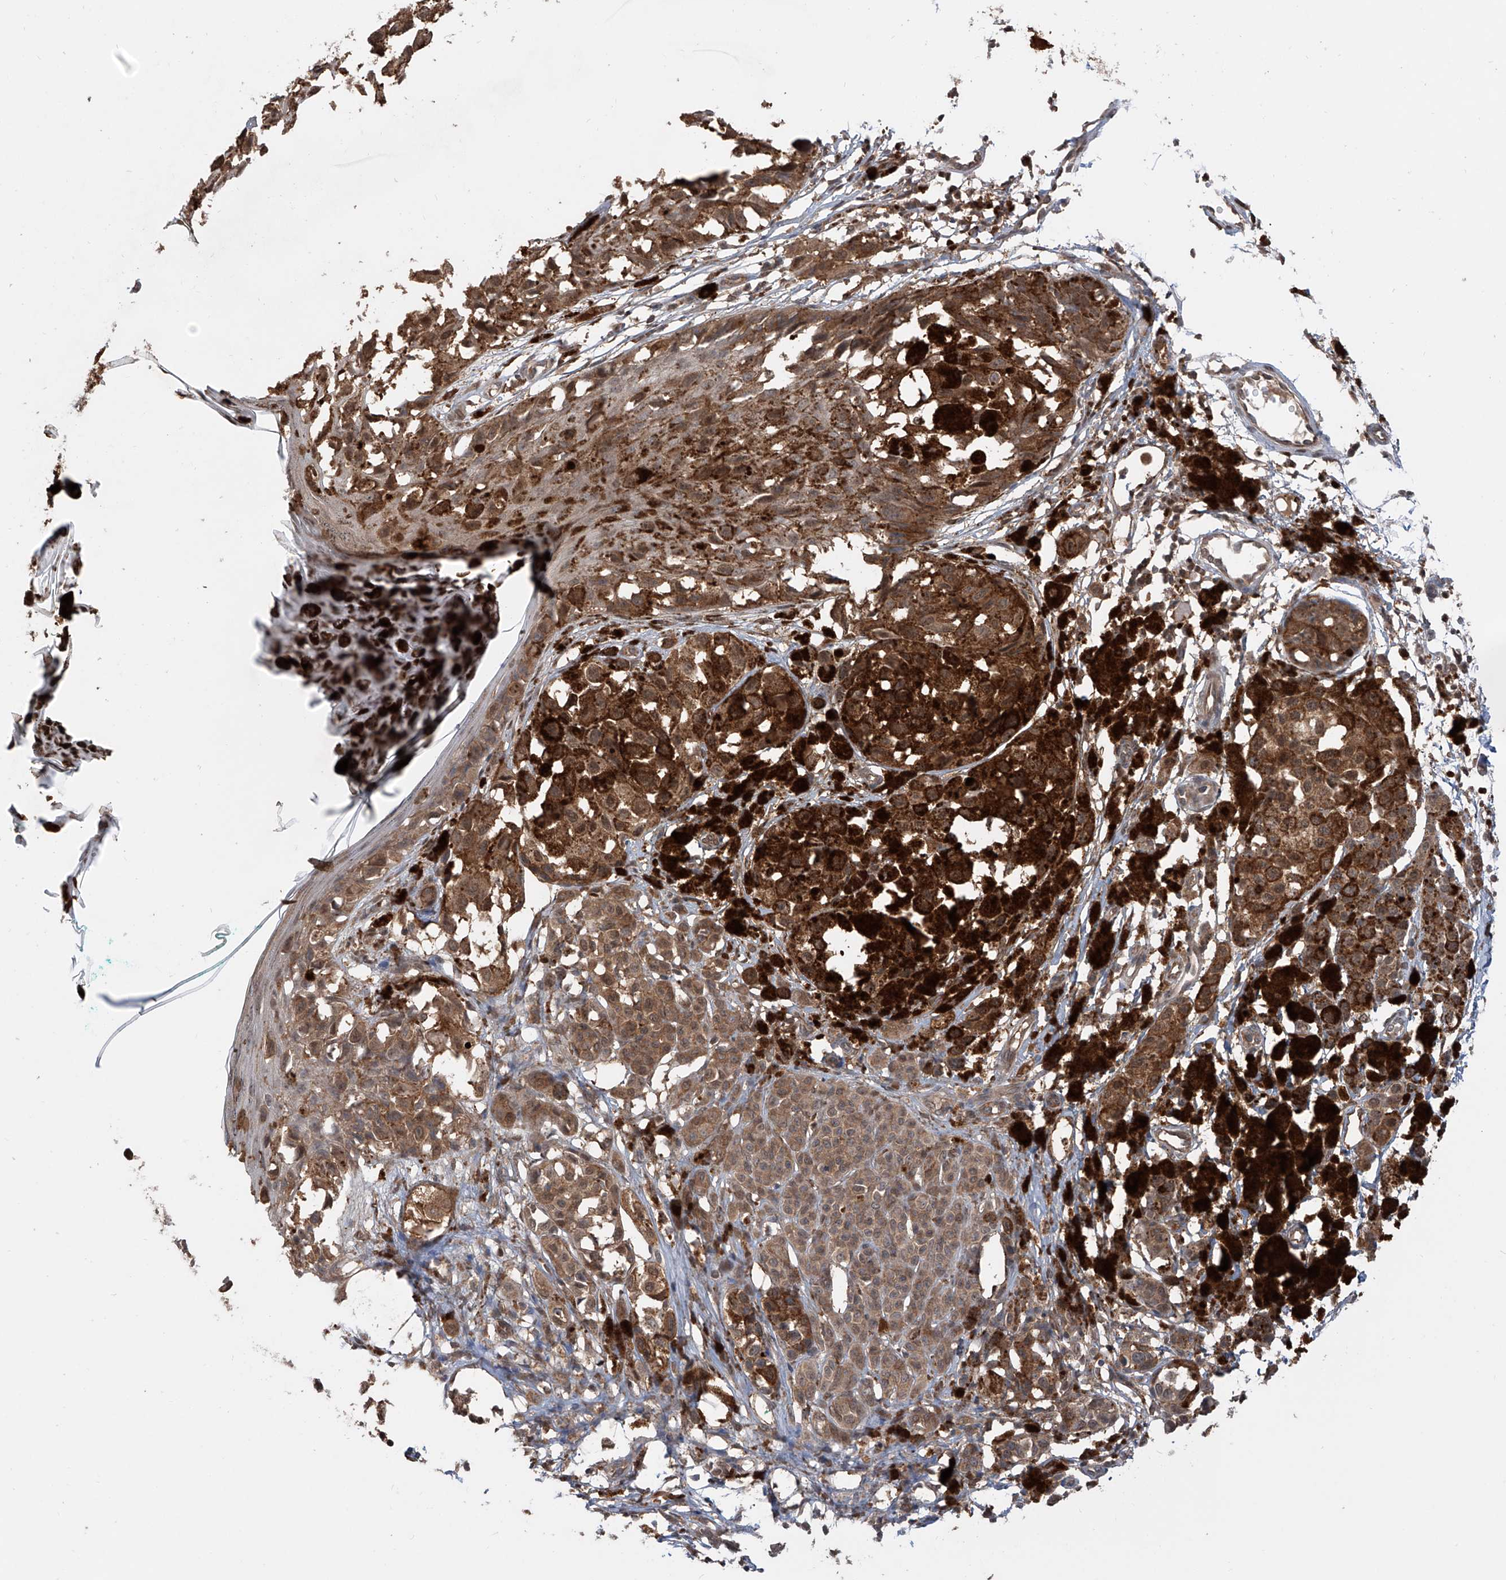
{"staining": {"intensity": "weak", "quantity": ">75%", "location": "cytoplasmic/membranous"}, "tissue": "melanoma", "cell_type": "Tumor cells", "image_type": "cancer", "snomed": [{"axis": "morphology", "description": "Malignant melanoma, NOS"}, {"axis": "topography", "description": "Skin of leg"}], "caption": "Protein staining reveals weak cytoplasmic/membranous expression in approximately >75% of tumor cells in malignant melanoma.", "gene": "HOXC8", "patient": {"sex": "female", "age": 72}}